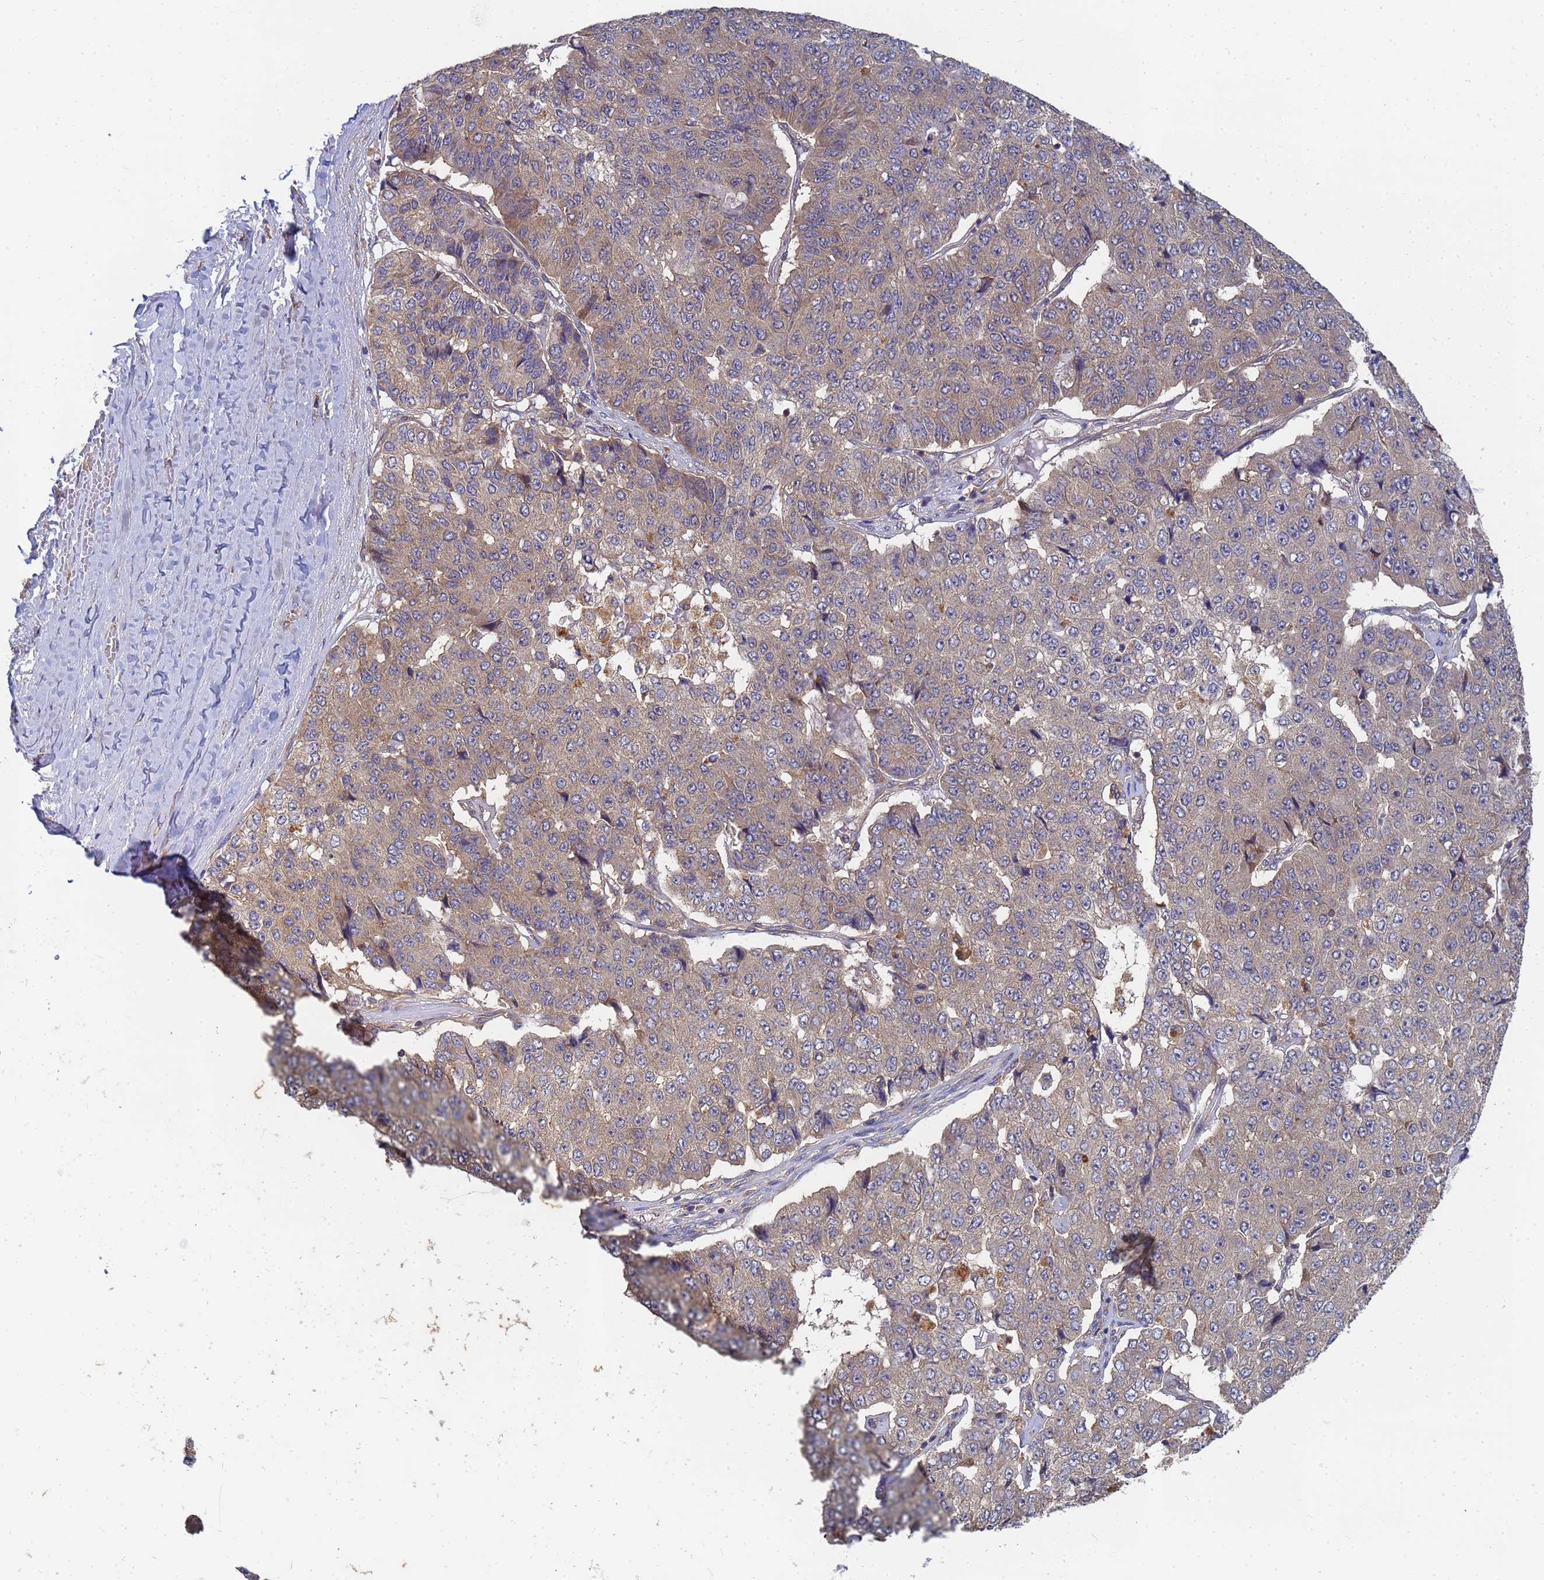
{"staining": {"intensity": "weak", "quantity": ">75%", "location": "cytoplasmic/membranous"}, "tissue": "pancreatic cancer", "cell_type": "Tumor cells", "image_type": "cancer", "snomed": [{"axis": "morphology", "description": "Adenocarcinoma, NOS"}, {"axis": "topography", "description": "Pancreas"}], "caption": "A photomicrograph of human pancreatic cancer stained for a protein exhibits weak cytoplasmic/membranous brown staining in tumor cells.", "gene": "ALS2CL", "patient": {"sex": "male", "age": 50}}